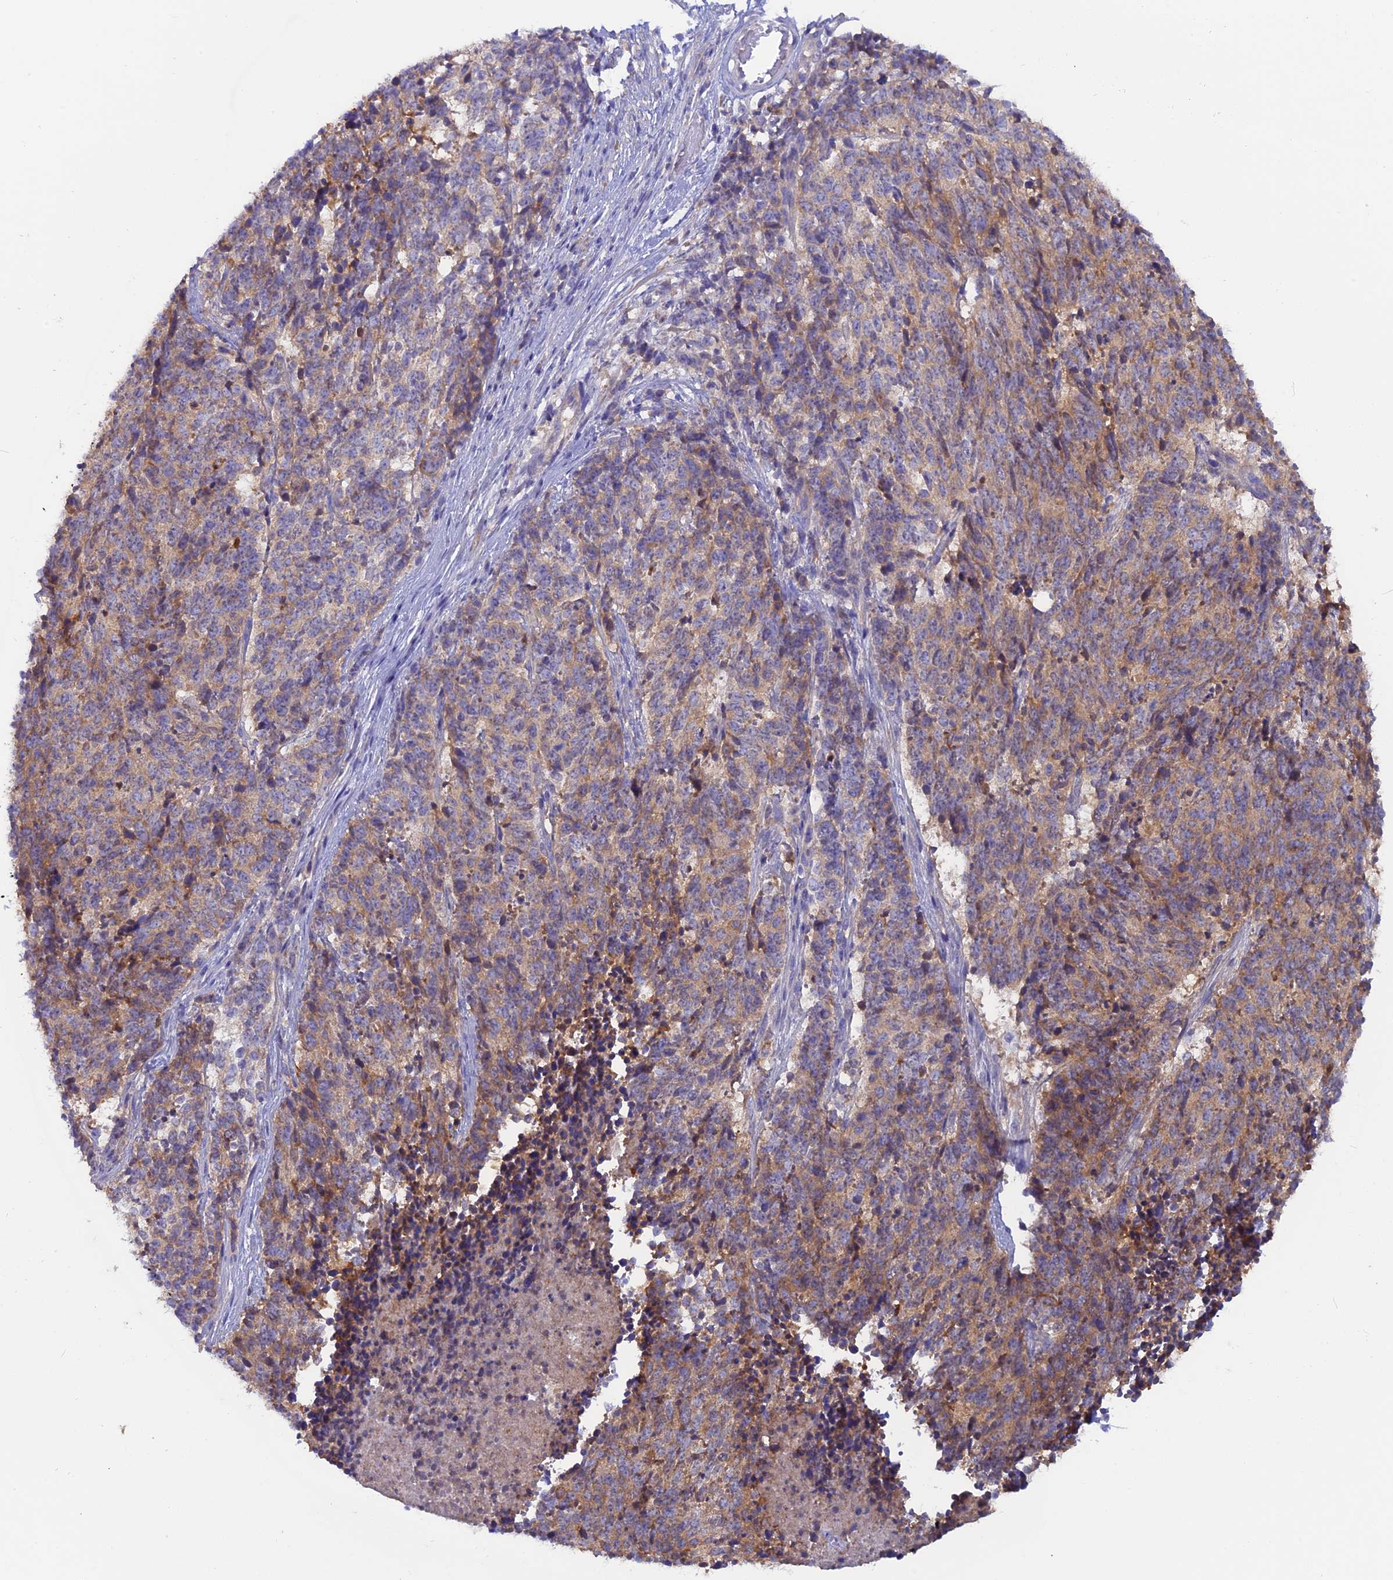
{"staining": {"intensity": "moderate", "quantity": "25%-75%", "location": "cytoplasmic/membranous"}, "tissue": "cervical cancer", "cell_type": "Tumor cells", "image_type": "cancer", "snomed": [{"axis": "morphology", "description": "Squamous cell carcinoma, NOS"}, {"axis": "topography", "description": "Cervix"}], "caption": "Protein staining by IHC exhibits moderate cytoplasmic/membranous positivity in approximately 25%-75% of tumor cells in cervical cancer.", "gene": "LZTFL1", "patient": {"sex": "female", "age": 29}}